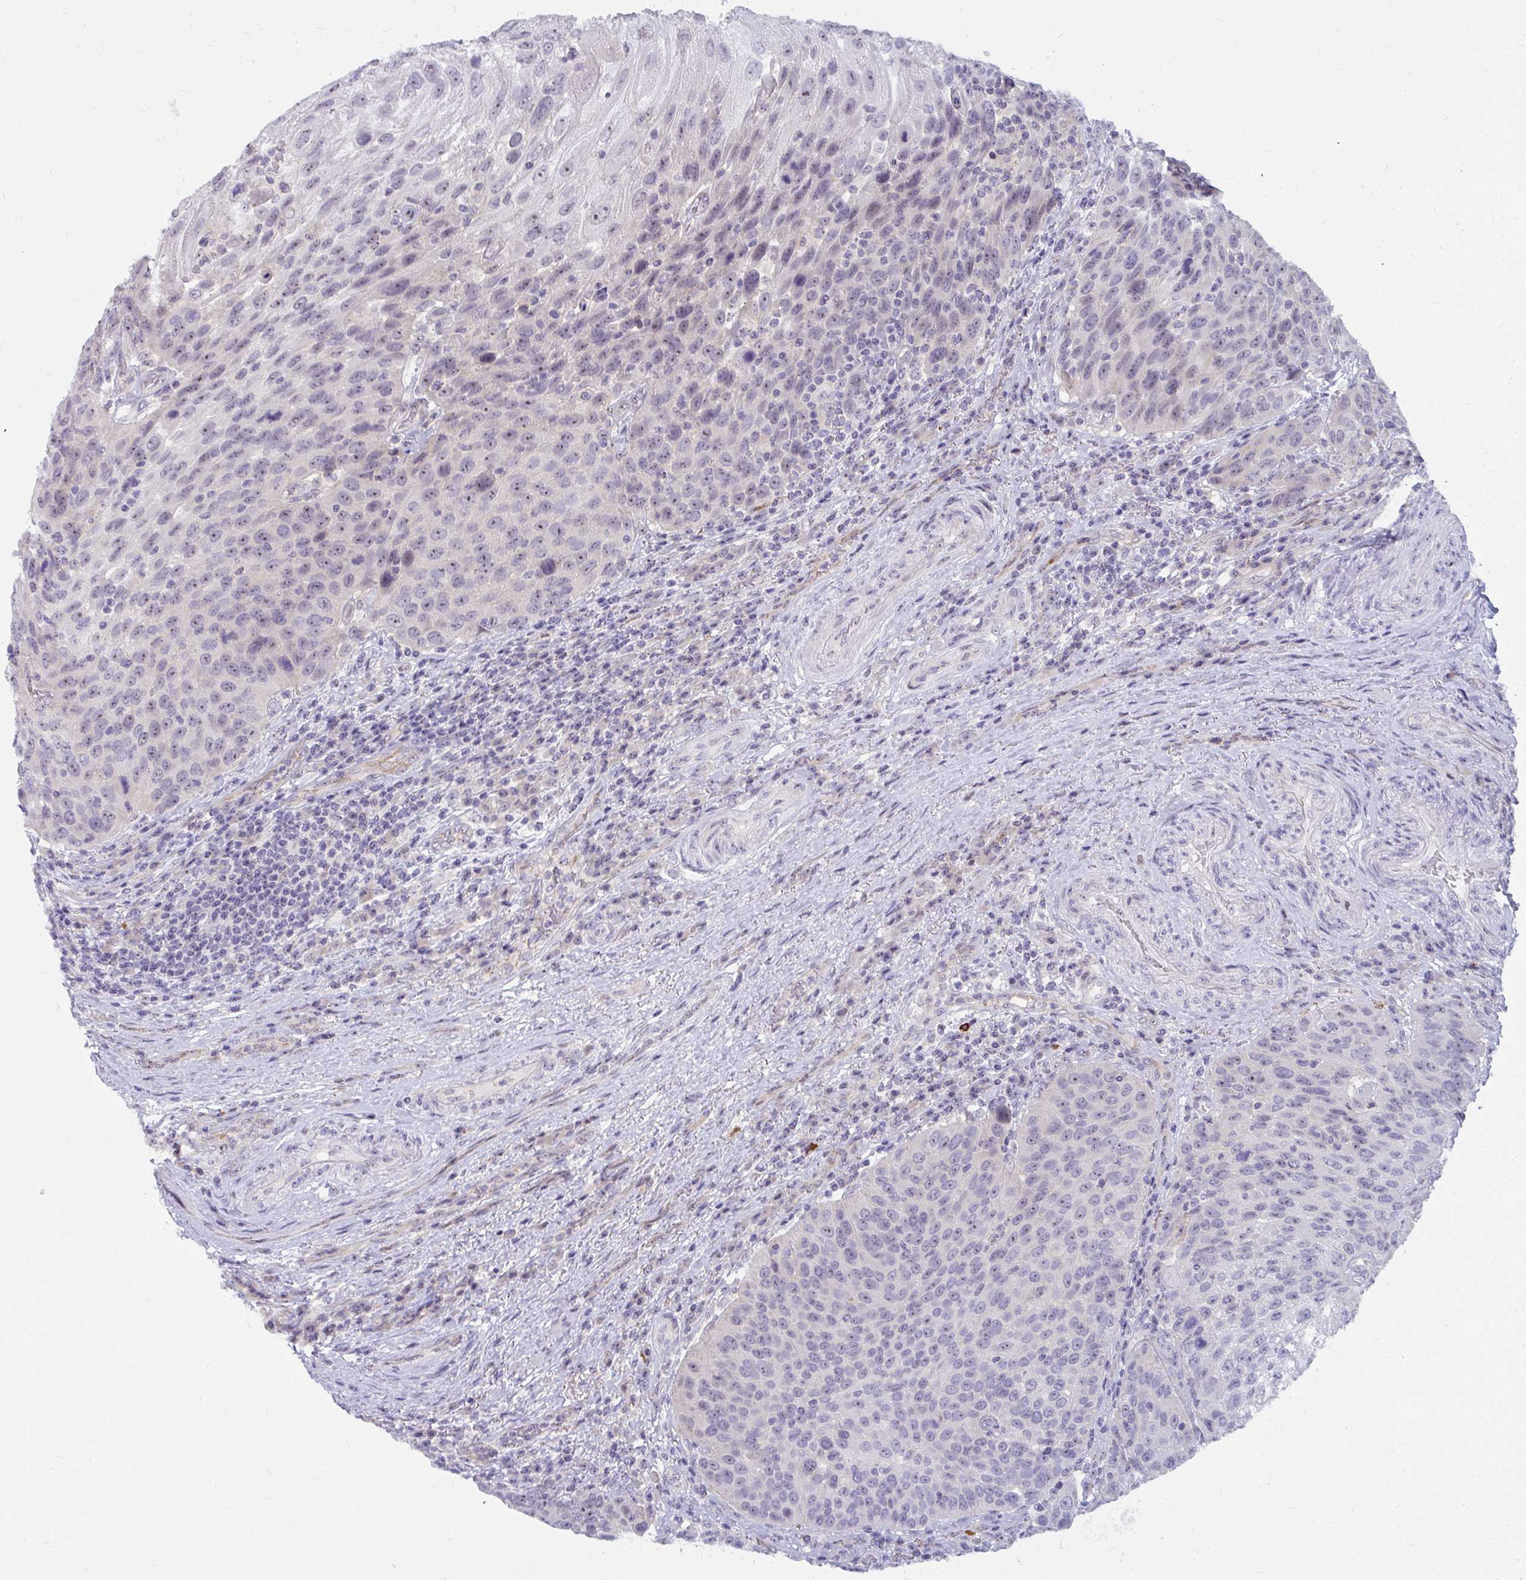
{"staining": {"intensity": "weak", "quantity": "<25%", "location": "nuclear"}, "tissue": "urothelial cancer", "cell_type": "Tumor cells", "image_type": "cancer", "snomed": [{"axis": "morphology", "description": "Urothelial carcinoma, High grade"}, {"axis": "topography", "description": "Urinary bladder"}], "caption": "An image of urothelial cancer stained for a protein exhibits no brown staining in tumor cells.", "gene": "MUS81", "patient": {"sex": "female", "age": 70}}